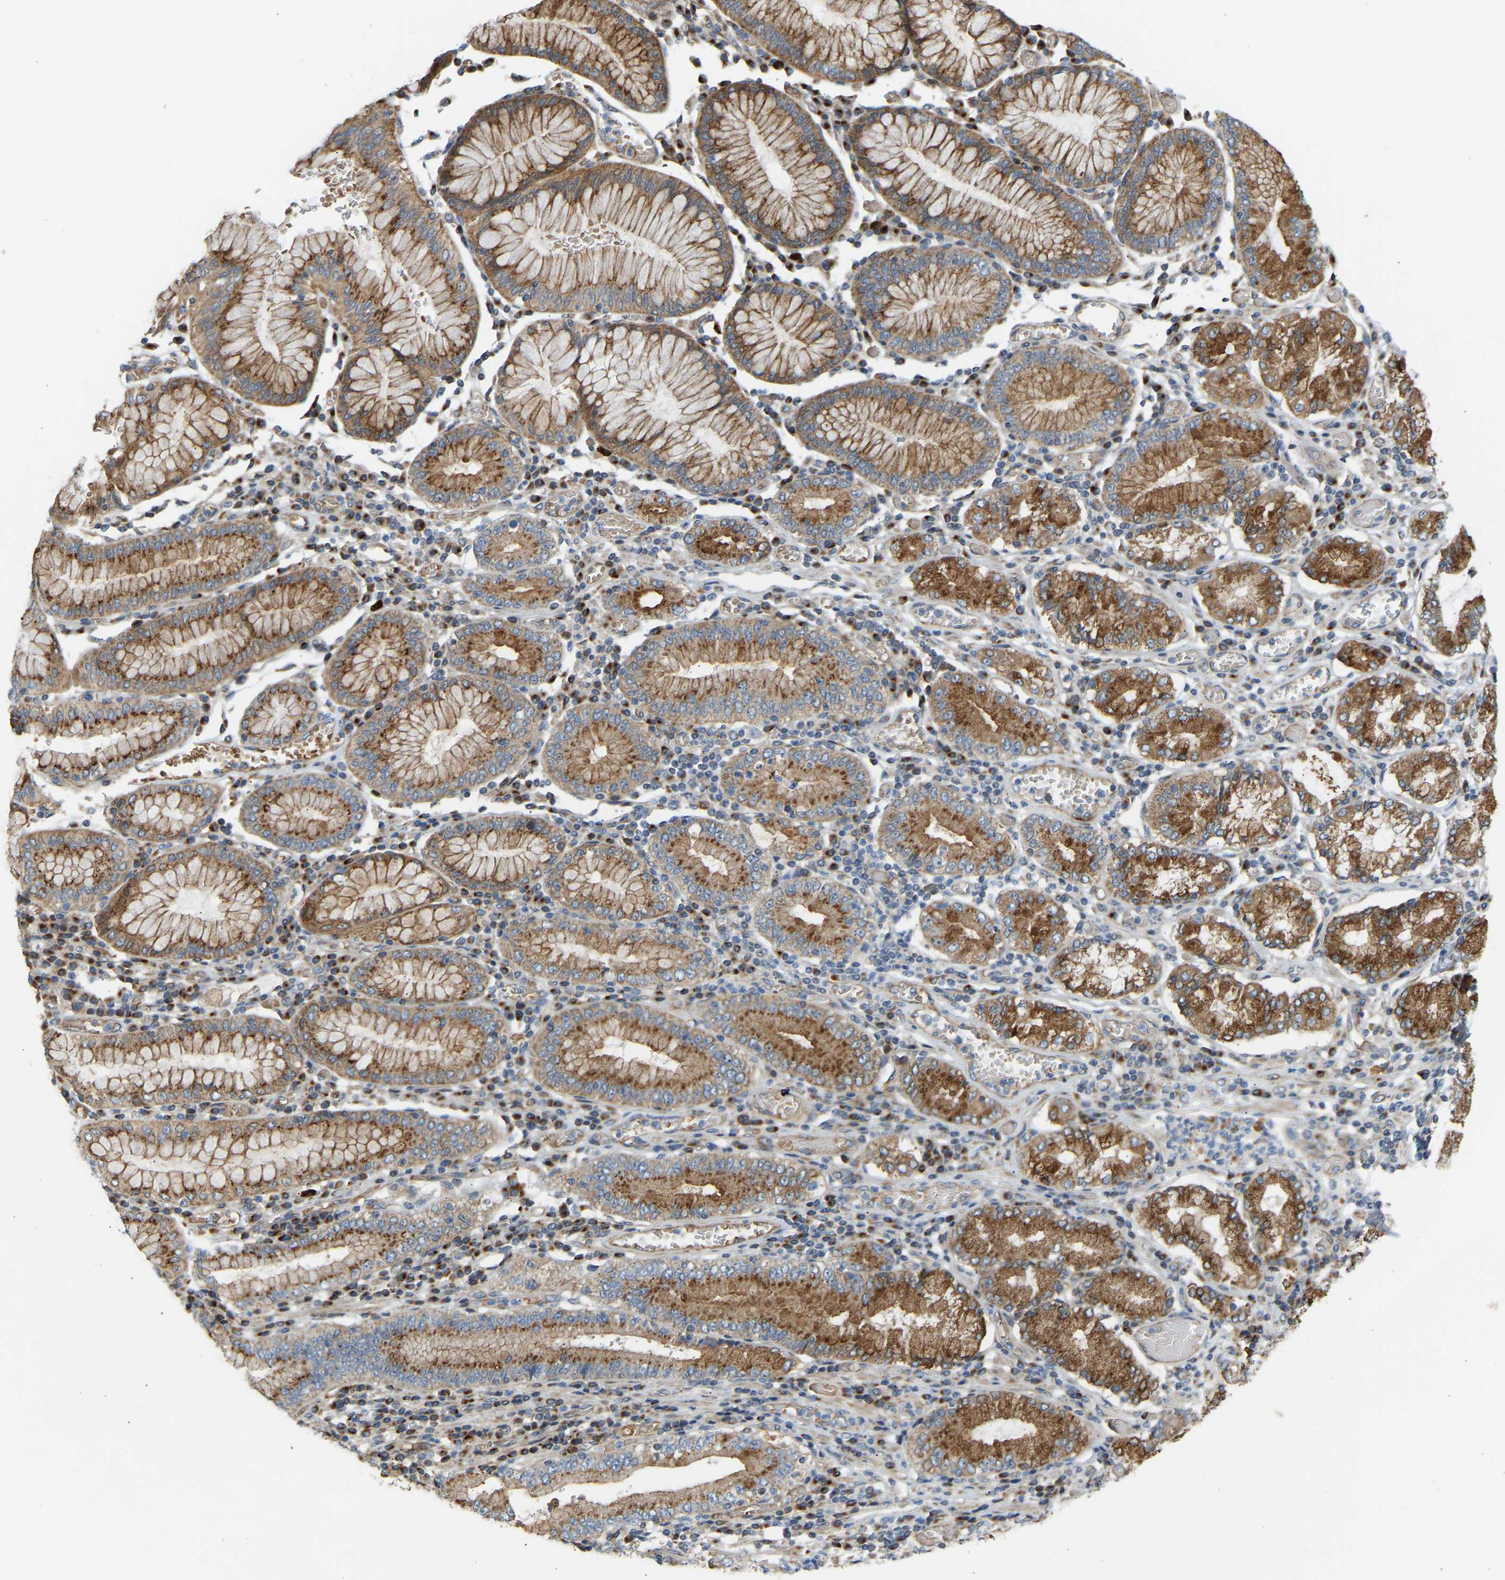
{"staining": {"intensity": "strong", "quantity": ">75%", "location": "cytoplasmic/membranous"}, "tissue": "stomach cancer", "cell_type": "Tumor cells", "image_type": "cancer", "snomed": [{"axis": "morphology", "description": "Adenocarcinoma, NOS"}, {"axis": "topography", "description": "Stomach"}], "caption": "The photomicrograph demonstrates a brown stain indicating the presence of a protein in the cytoplasmic/membranous of tumor cells in adenocarcinoma (stomach).", "gene": "YIPF2", "patient": {"sex": "female", "age": 73}}